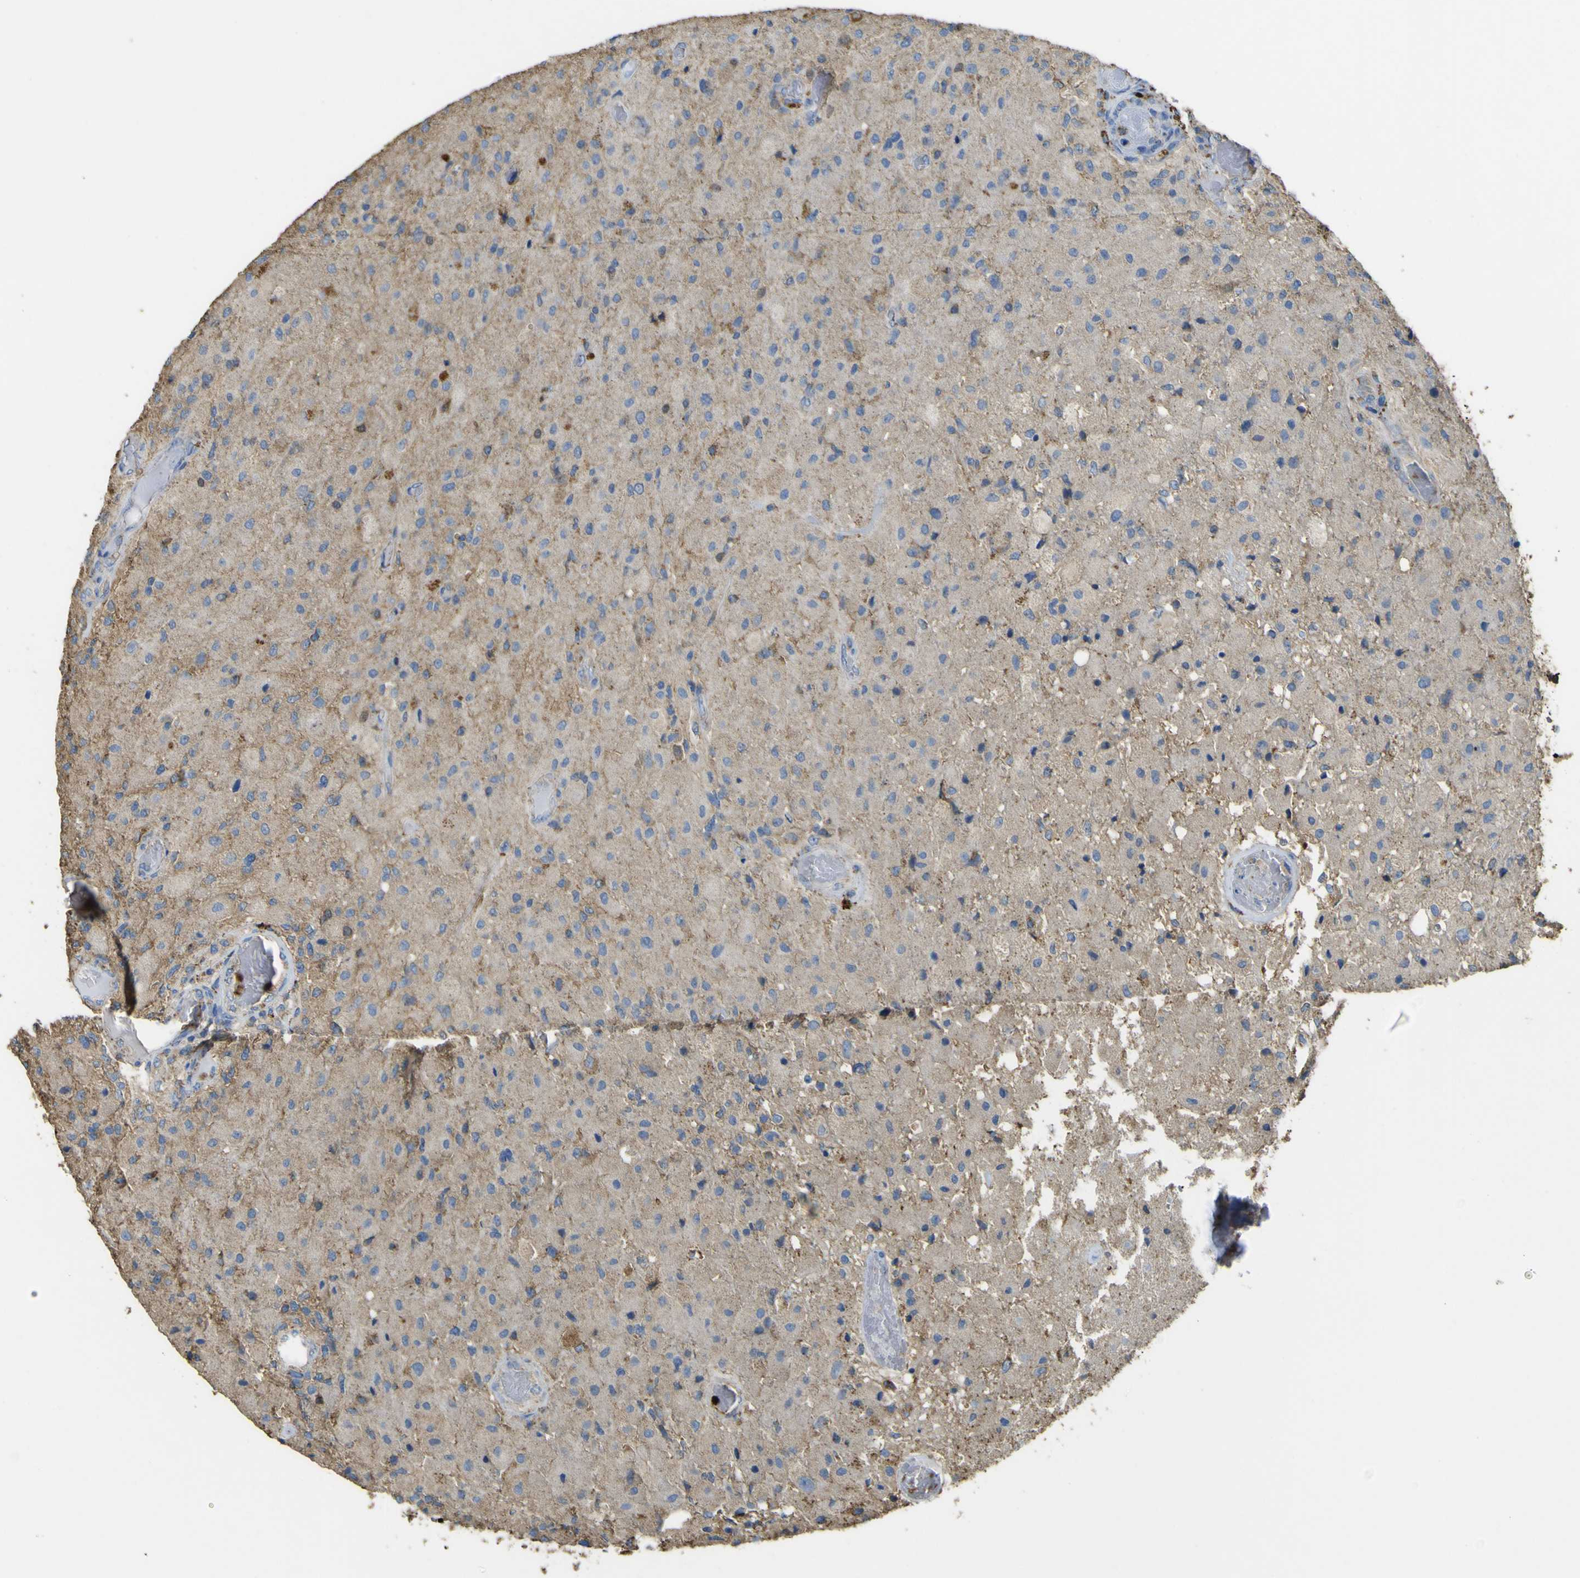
{"staining": {"intensity": "negative", "quantity": "none", "location": "none"}, "tissue": "glioma", "cell_type": "Tumor cells", "image_type": "cancer", "snomed": [{"axis": "morphology", "description": "Normal tissue, NOS"}, {"axis": "morphology", "description": "Glioma, malignant, High grade"}, {"axis": "topography", "description": "Cerebral cortex"}], "caption": "Immunohistochemical staining of malignant glioma (high-grade) exhibits no significant positivity in tumor cells. Nuclei are stained in blue.", "gene": "ACSL3", "patient": {"sex": "male", "age": 77}}